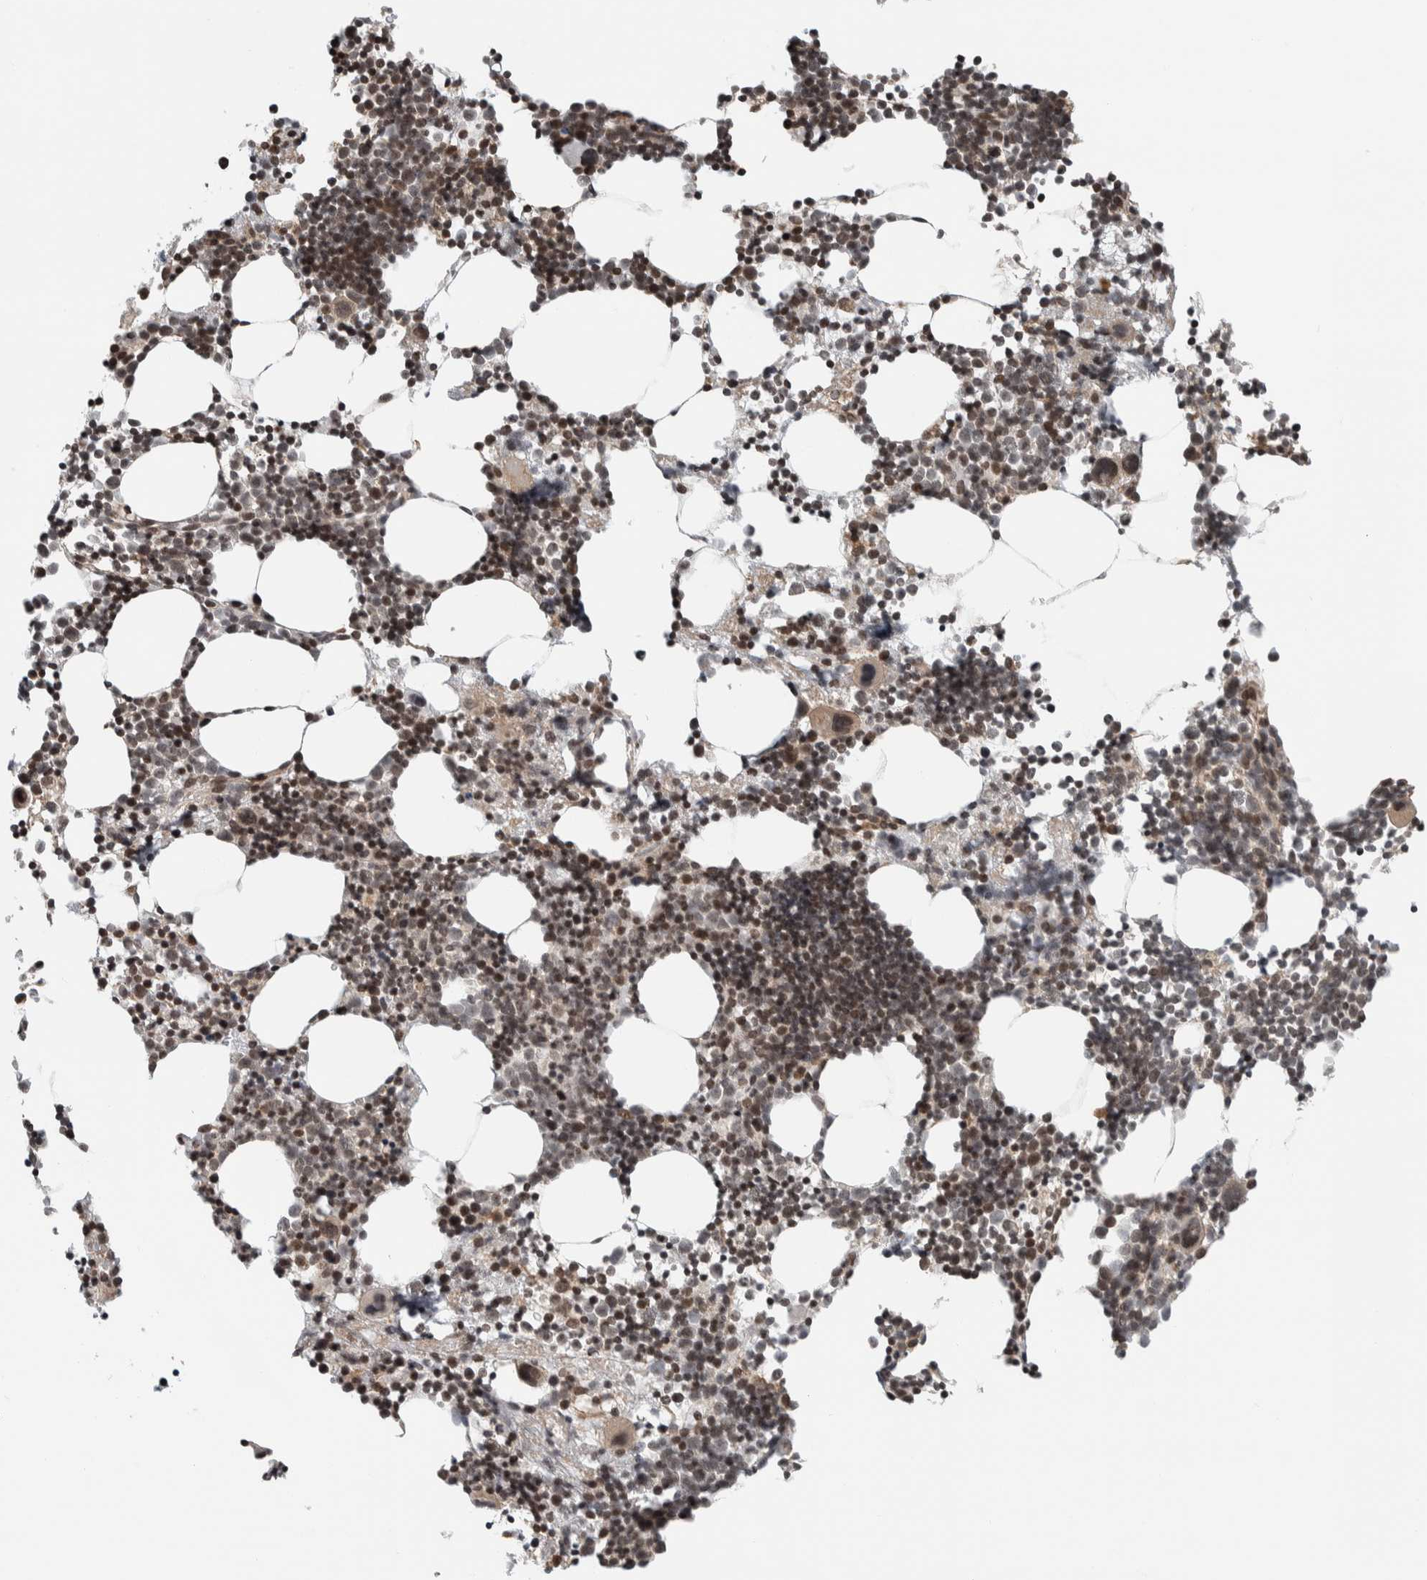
{"staining": {"intensity": "moderate", "quantity": "25%-75%", "location": "nuclear"}, "tissue": "bone marrow", "cell_type": "Hematopoietic cells", "image_type": "normal", "snomed": [{"axis": "morphology", "description": "Normal tissue, NOS"}, {"axis": "morphology", "description": "Inflammation, NOS"}, {"axis": "topography", "description": "Bone marrow"}], "caption": "IHC photomicrograph of benign human bone marrow stained for a protein (brown), which displays medium levels of moderate nuclear staining in about 25%-75% of hematopoietic cells.", "gene": "NPLOC4", "patient": {"sex": "male", "age": 31}}